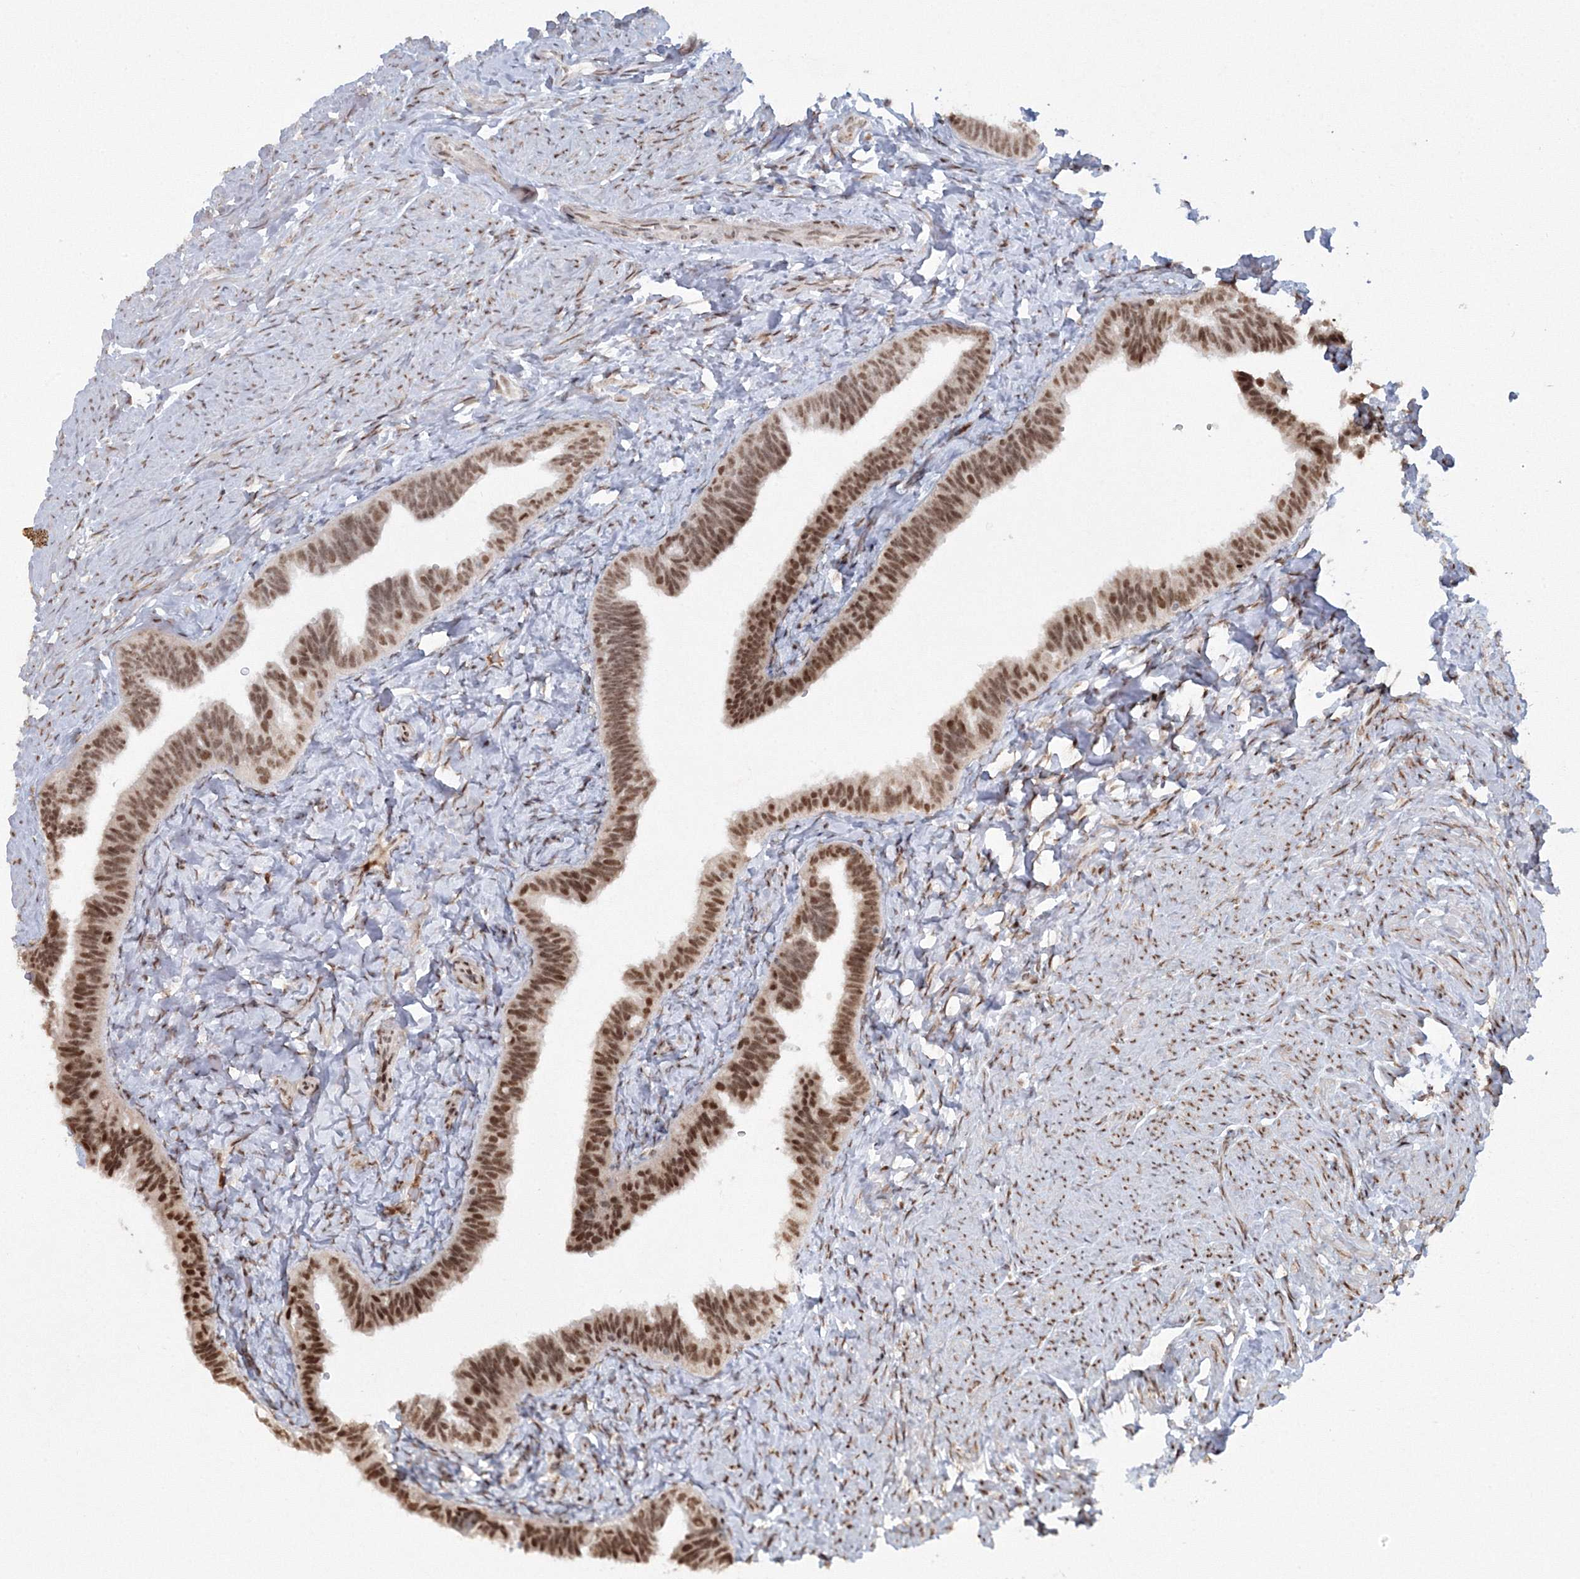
{"staining": {"intensity": "moderate", "quantity": ">75%", "location": "nuclear"}, "tissue": "fallopian tube", "cell_type": "Glandular cells", "image_type": "normal", "snomed": [{"axis": "morphology", "description": "Normal tissue, NOS"}, {"axis": "topography", "description": "Fallopian tube"}], "caption": "Approximately >75% of glandular cells in normal human fallopian tube display moderate nuclear protein expression as visualized by brown immunohistochemical staining.", "gene": "C3orf33", "patient": {"sex": "female", "age": 39}}